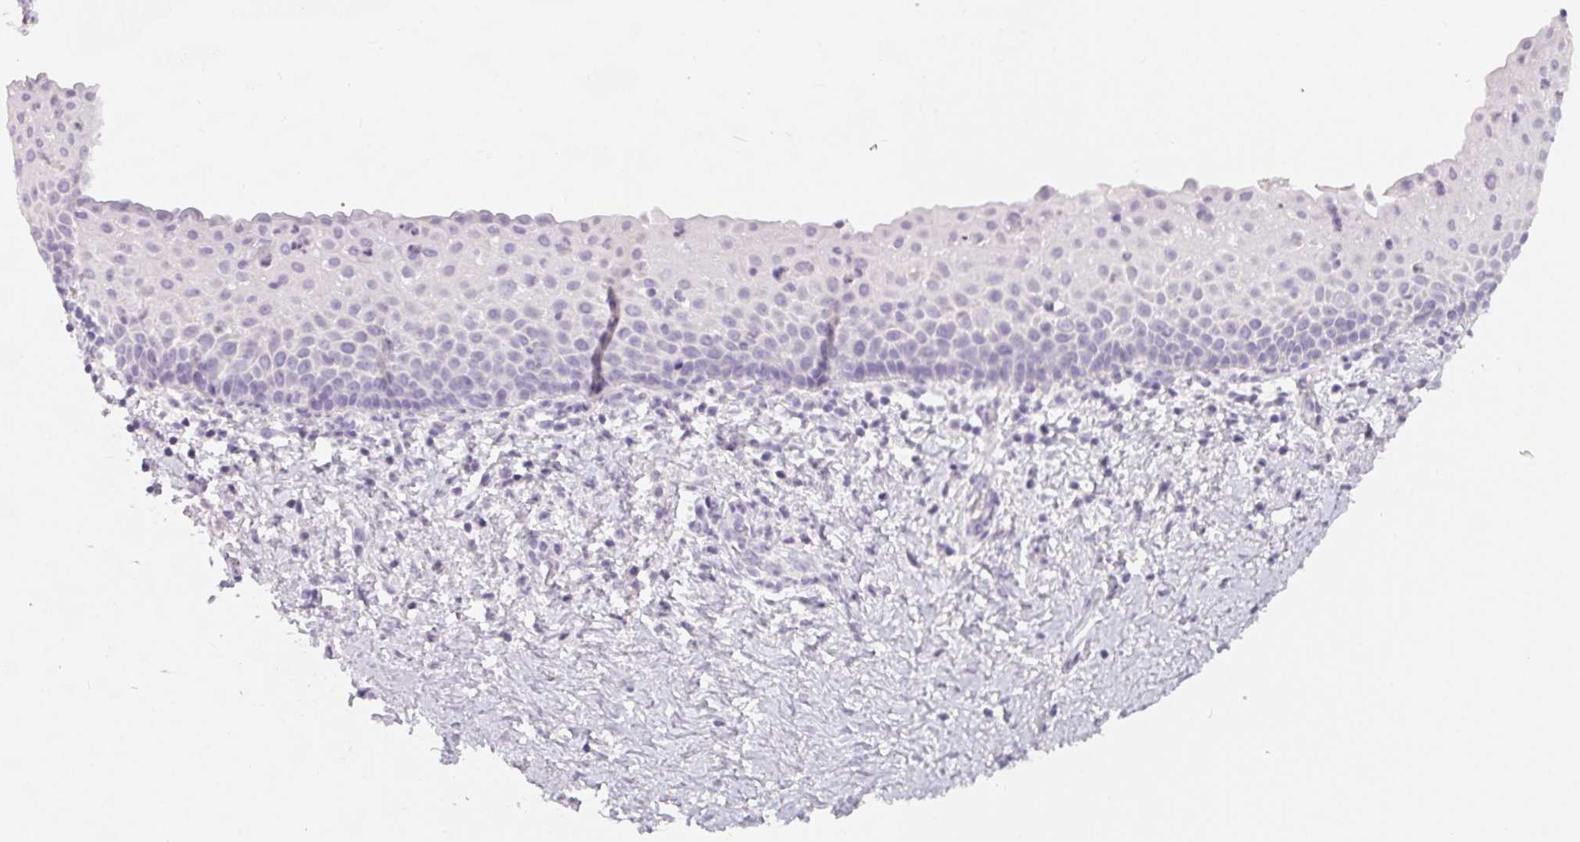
{"staining": {"intensity": "negative", "quantity": "none", "location": "none"}, "tissue": "vagina", "cell_type": "Squamous epithelial cells", "image_type": "normal", "snomed": [{"axis": "morphology", "description": "Normal tissue, NOS"}, {"axis": "topography", "description": "Vagina"}], "caption": "There is no significant positivity in squamous epithelial cells of vagina. (Brightfield microscopy of DAB immunohistochemistry (IHC) at high magnification).", "gene": "SPACA5B", "patient": {"sex": "female", "age": 61}}